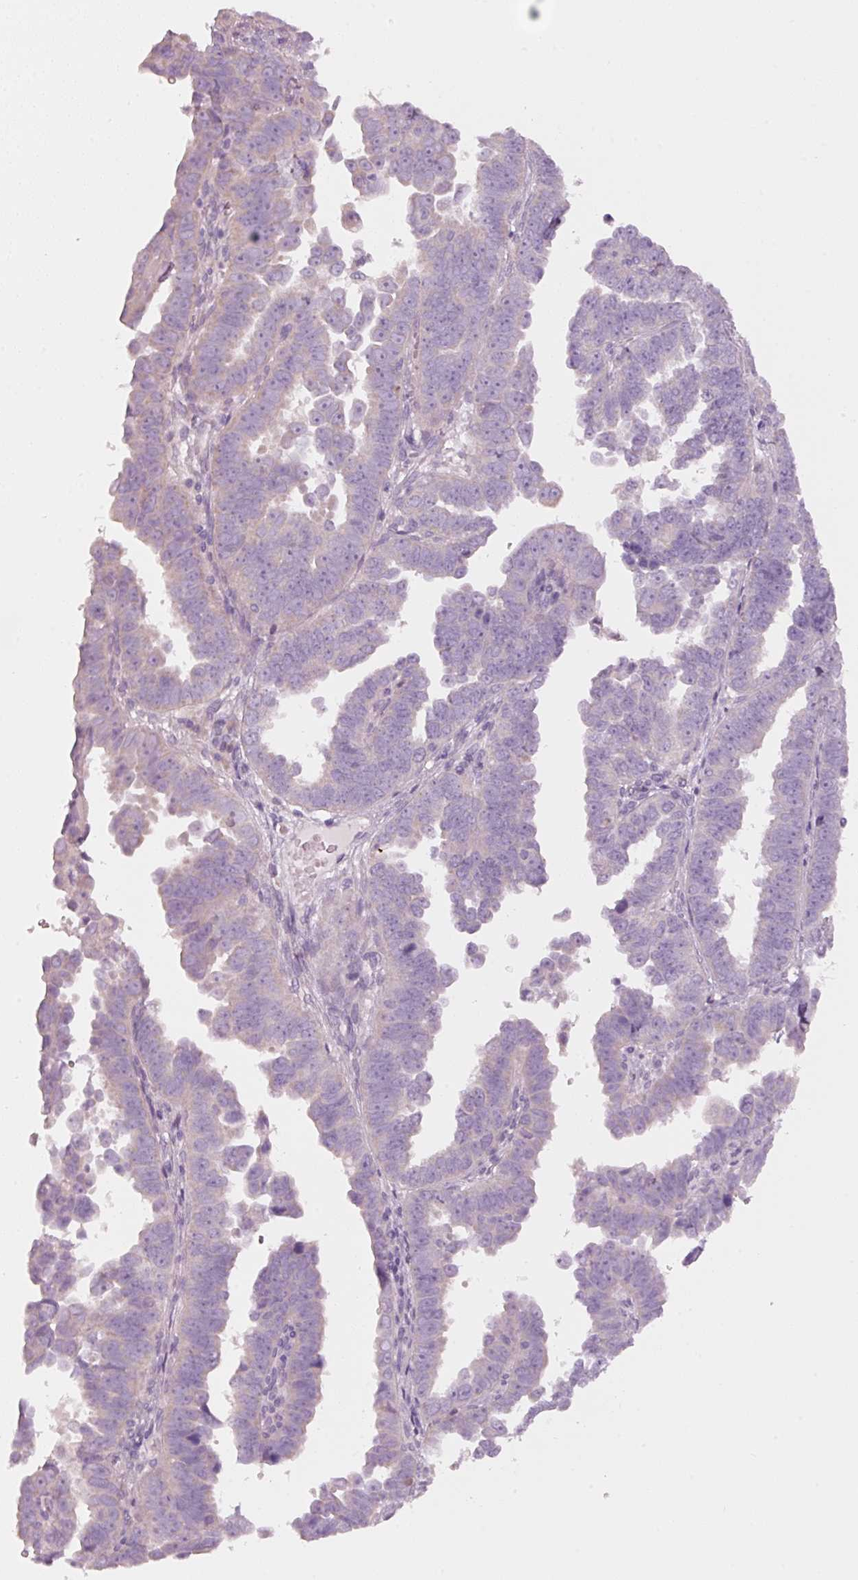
{"staining": {"intensity": "negative", "quantity": "none", "location": "none"}, "tissue": "endometrial cancer", "cell_type": "Tumor cells", "image_type": "cancer", "snomed": [{"axis": "morphology", "description": "Adenocarcinoma, NOS"}, {"axis": "topography", "description": "Endometrium"}], "caption": "Human endometrial cancer (adenocarcinoma) stained for a protein using immunohistochemistry reveals no staining in tumor cells.", "gene": "PDXDC1", "patient": {"sex": "female", "age": 75}}